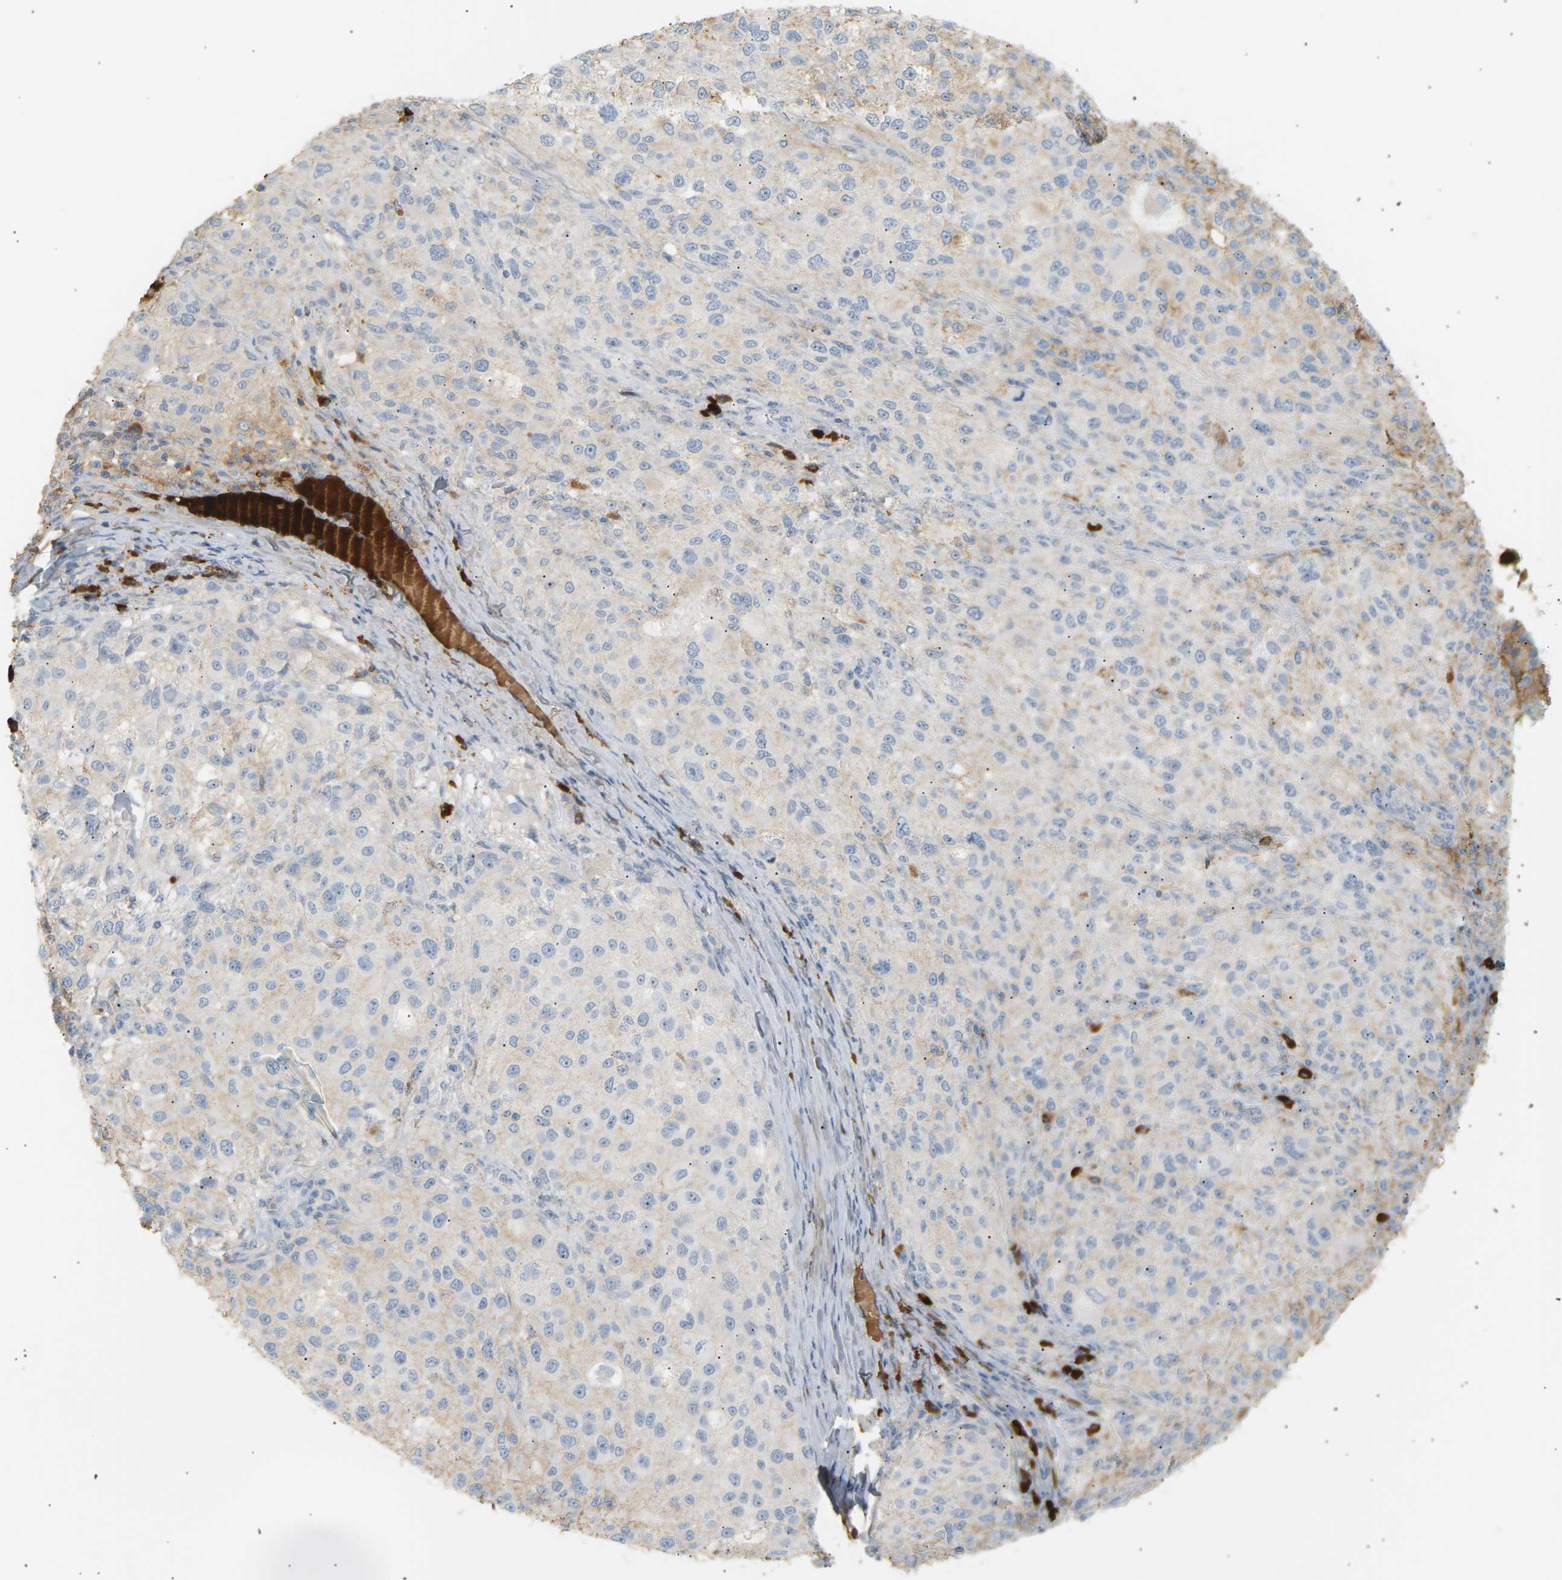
{"staining": {"intensity": "negative", "quantity": "none", "location": "none"}, "tissue": "melanoma", "cell_type": "Tumor cells", "image_type": "cancer", "snomed": [{"axis": "morphology", "description": "Necrosis, NOS"}, {"axis": "morphology", "description": "Malignant melanoma, NOS"}, {"axis": "topography", "description": "Skin"}], "caption": "Immunohistochemistry of malignant melanoma demonstrates no positivity in tumor cells.", "gene": "IGLC3", "patient": {"sex": "female", "age": 87}}